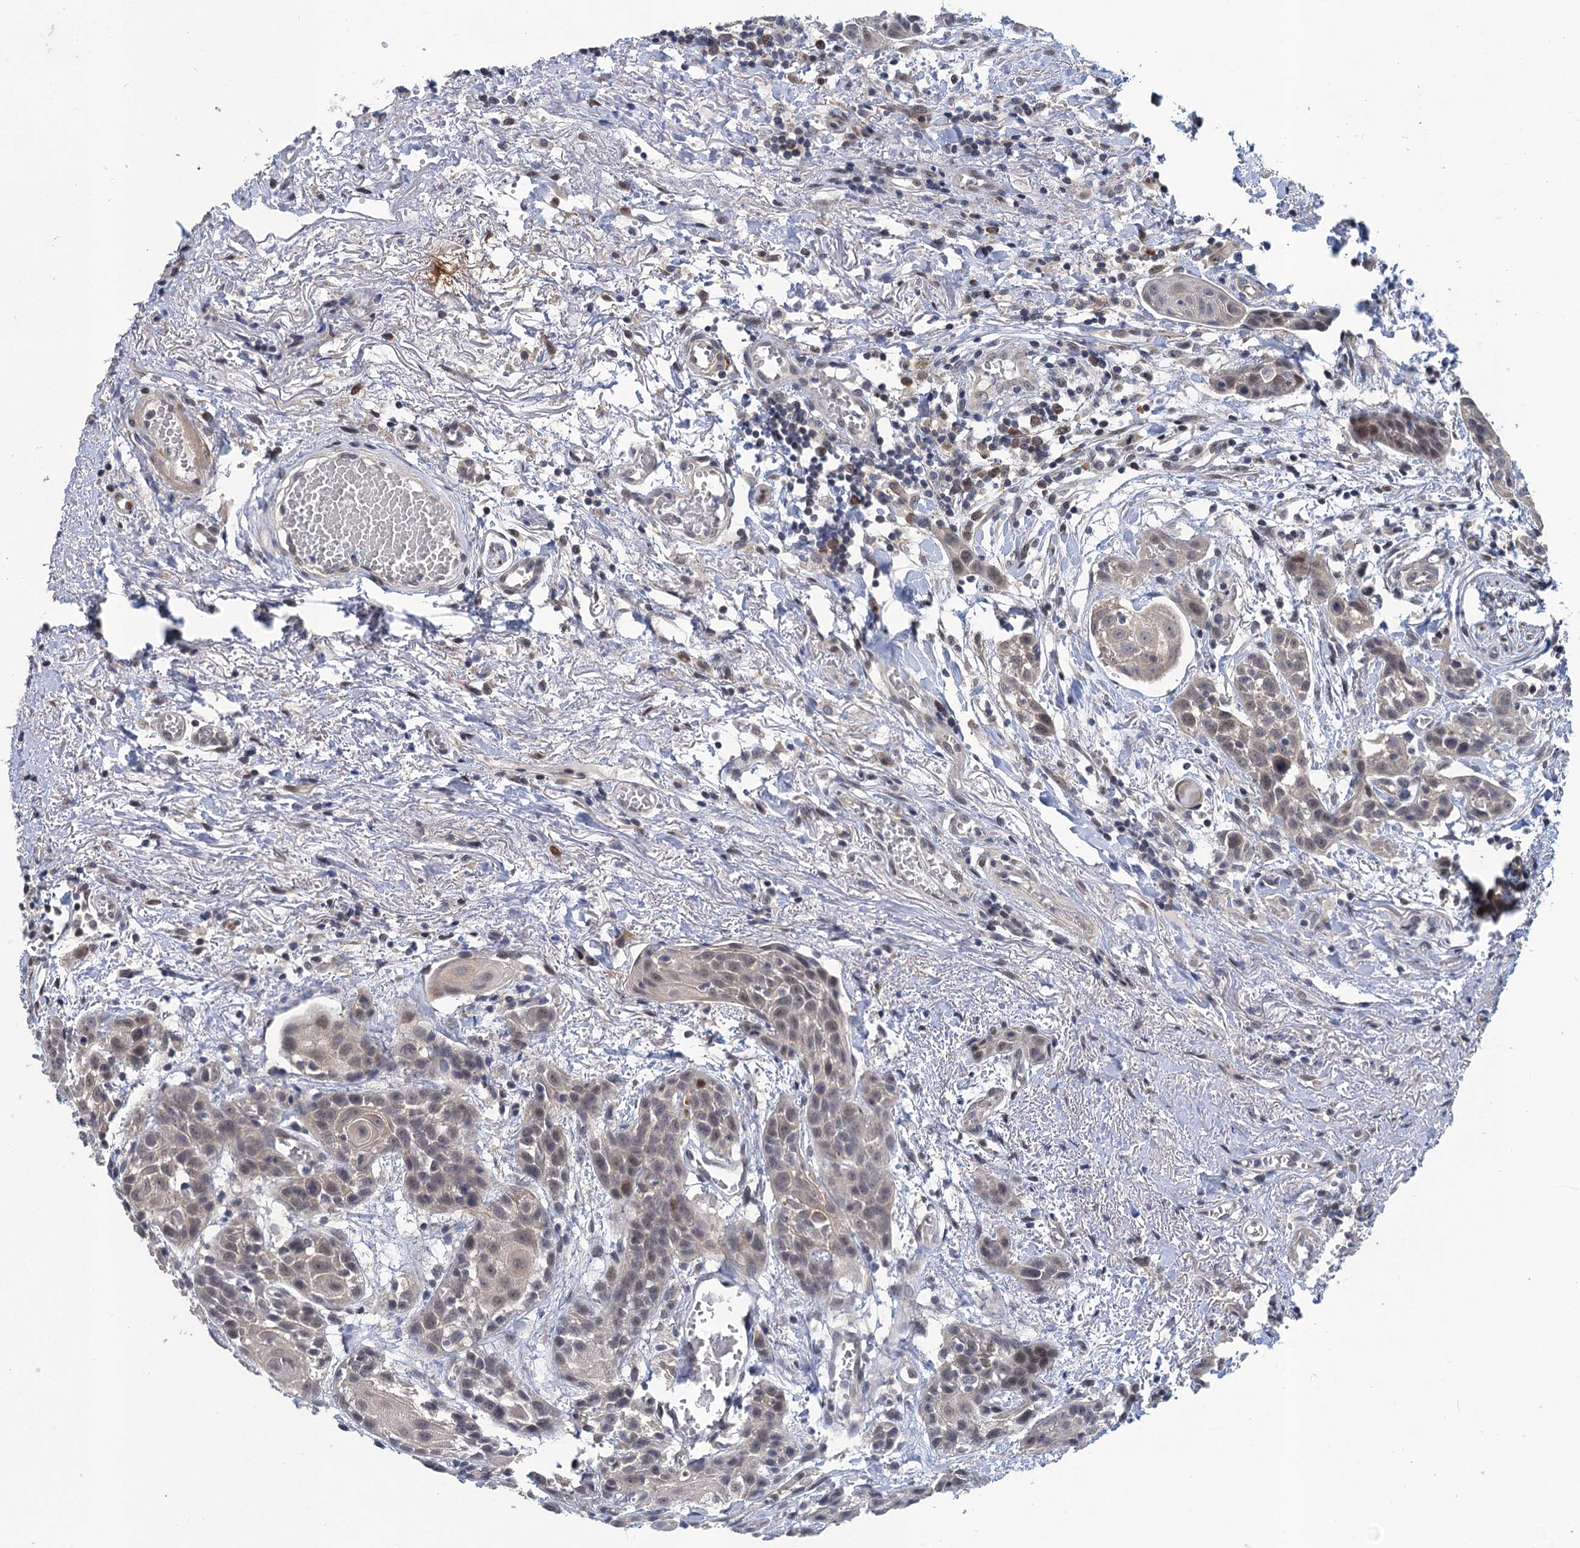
{"staining": {"intensity": "weak", "quantity": "<25%", "location": "nuclear"}, "tissue": "head and neck cancer", "cell_type": "Tumor cells", "image_type": "cancer", "snomed": [{"axis": "morphology", "description": "Squamous cell carcinoma, NOS"}, {"axis": "topography", "description": "Oral tissue"}, {"axis": "topography", "description": "Head-Neck"}], "caption": "A high-resolution photomicrograph shows IHC staining of head and neck cancer, which shows no significant positivity in tumor cells.", "gene": "MRFAP1", "patient": {"sex": "female", "age": 50}}